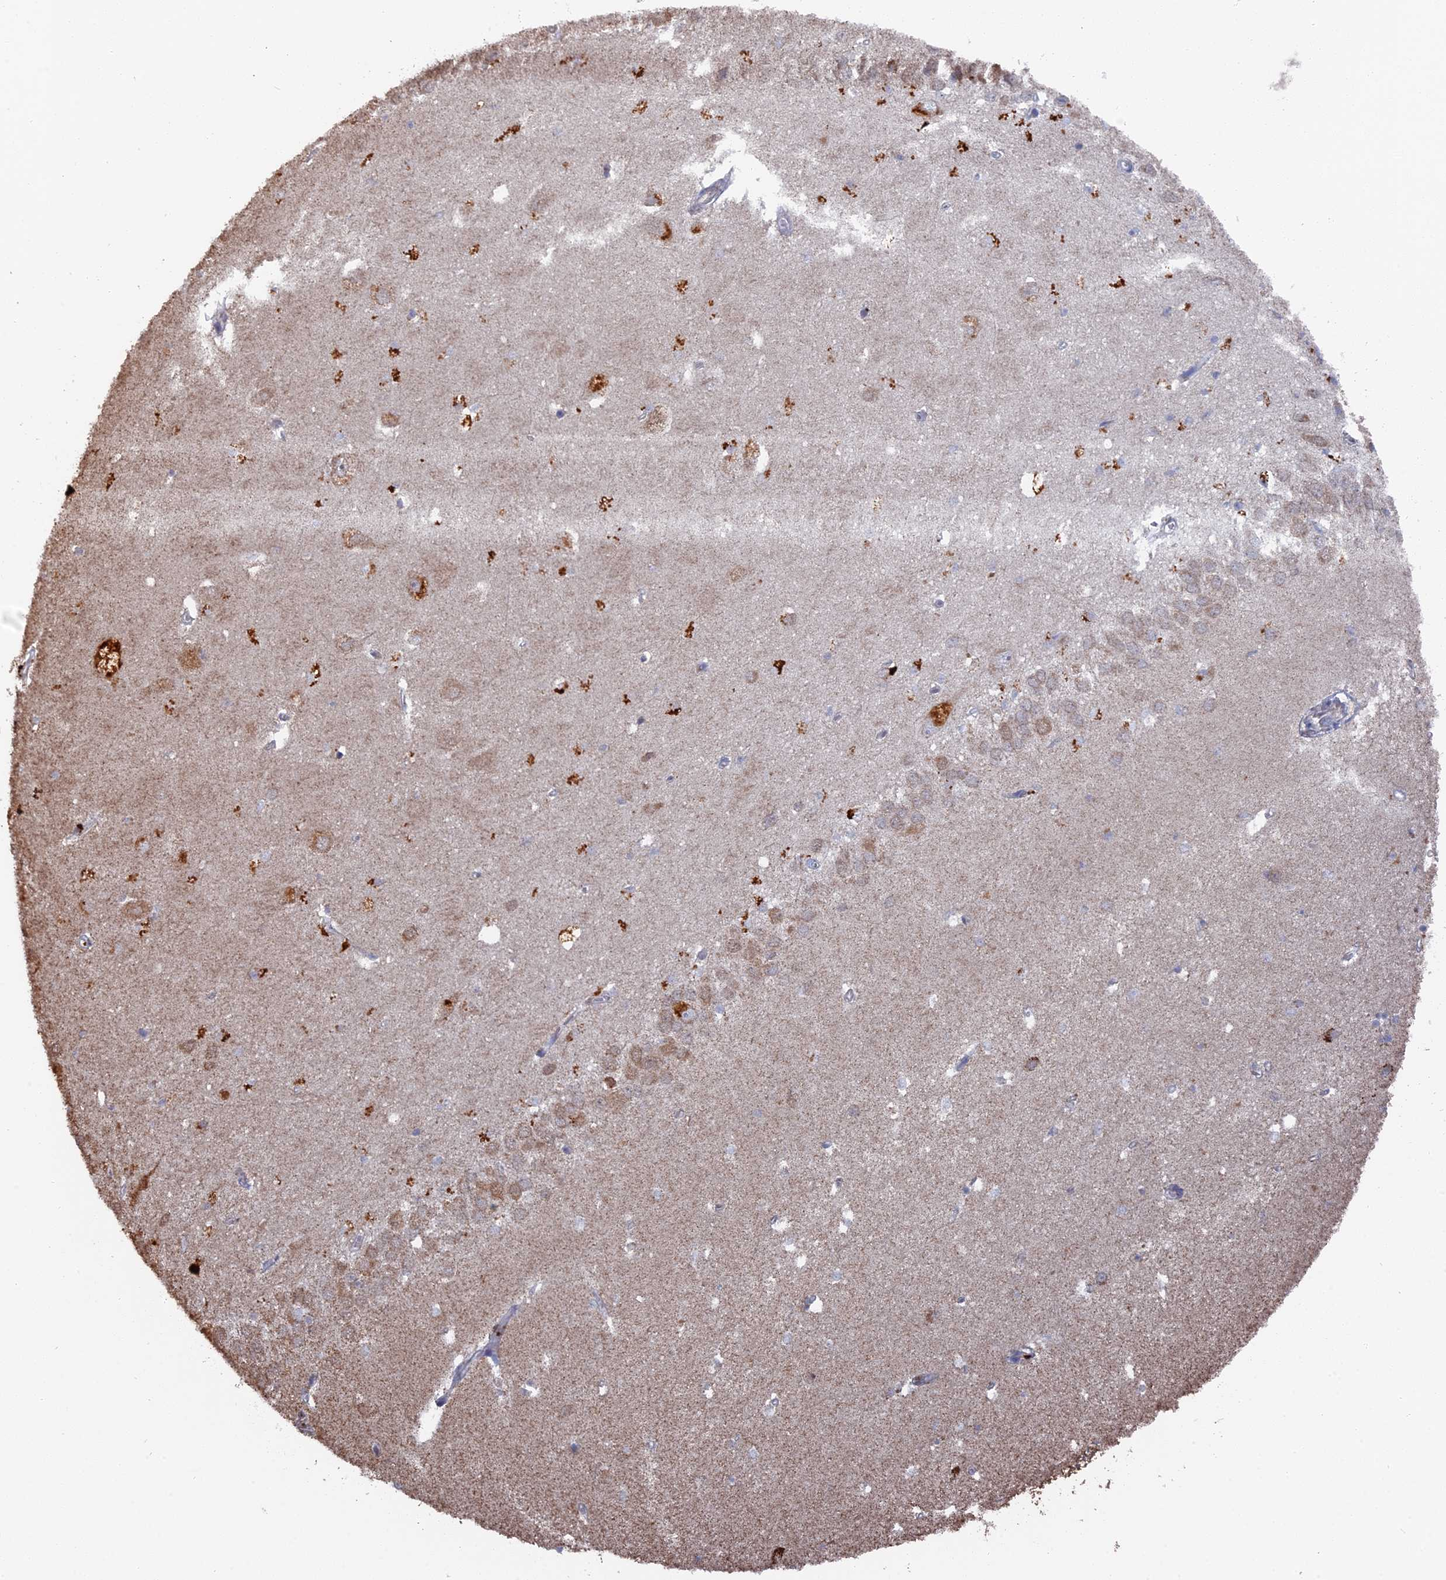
{"staining": {"intensity": "negative", "quantity": "none", "location": "none"}, "tissue": "hippocampus", "cell_type": "Glial cells", "image_type": "normal", "snomed": [{"axis": "morphology", "description": "Normal tissue, NOS"}, {"axis": "topography", "description": "Hippocampus"}], "caption": "Immunohistochemical staining of unremarkable human hippocampus demonstrates no significant positivity in glial cells.", "gene": "SMG9", "patient": {"sex": "female", "age": 64}}